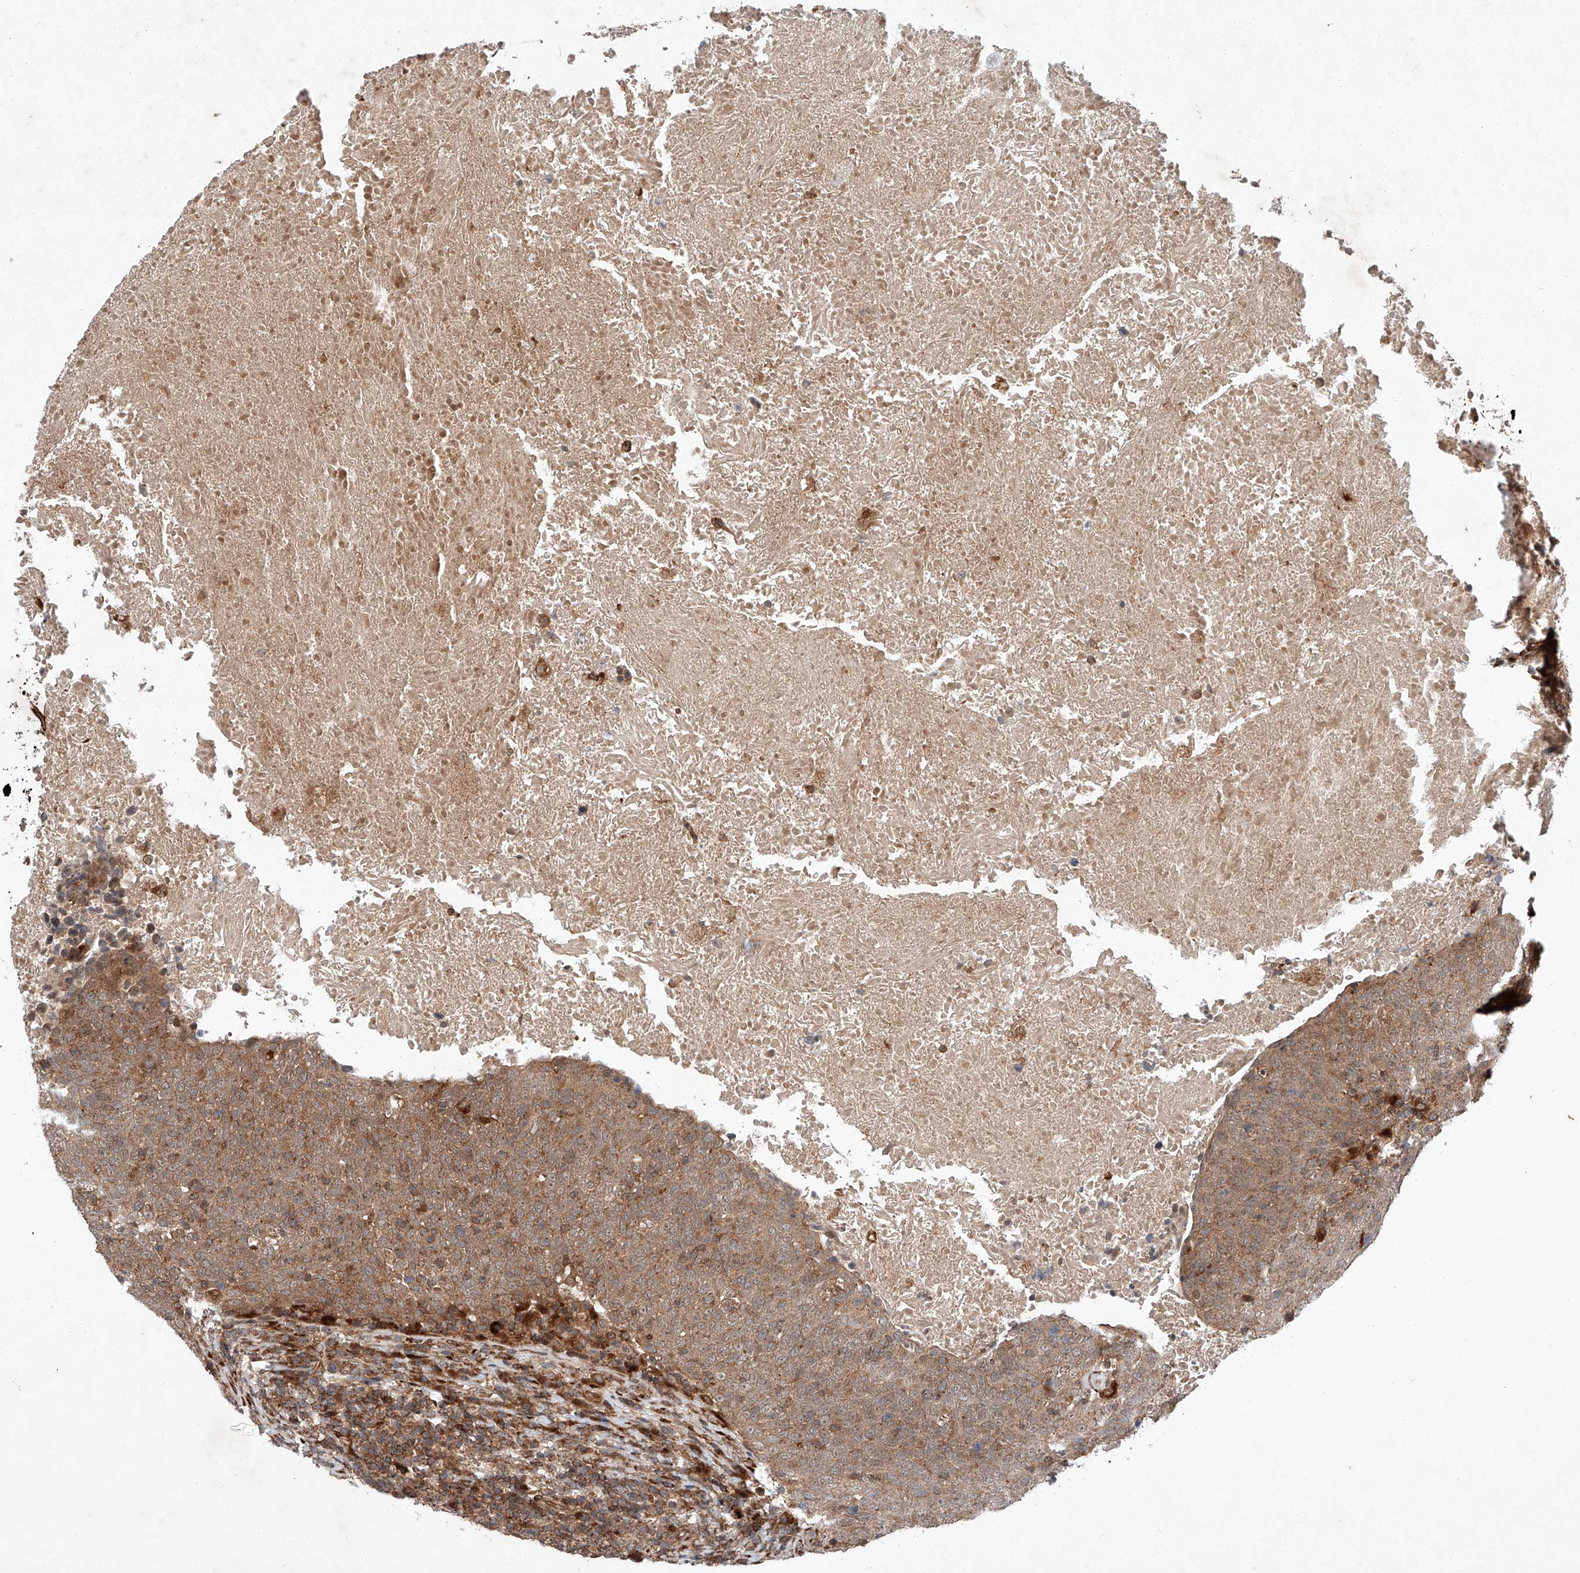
{"staining": {"intensity": "moderate", "quantity": ">75%", "location": "cytoplasmic/membranous"}, "tissue": "head and neck cancer", "cell_type": "Tumor cells", "image_type": "cancer", "snomed": [{"axis": "morphology", "description": "Squamous cell carcinoma, NOS"}, {"axis": "morphology", "description": "Squamous cell carcinoma, metastatic, NOS"}, {"axis": "topography", "description": "Lymph node"}, {"axis": "topography", "description": "Head-Neck"}], "caption": "Protein expression analysis of head and neck cancer displays moderate cytoplasmic/membranous staining in about >75% of tumor cells. (Brightfield microscopy of DAB IHC at high magnification).", "gene": "ZFP28", "patient": {"sex": "male", "age": 62}}